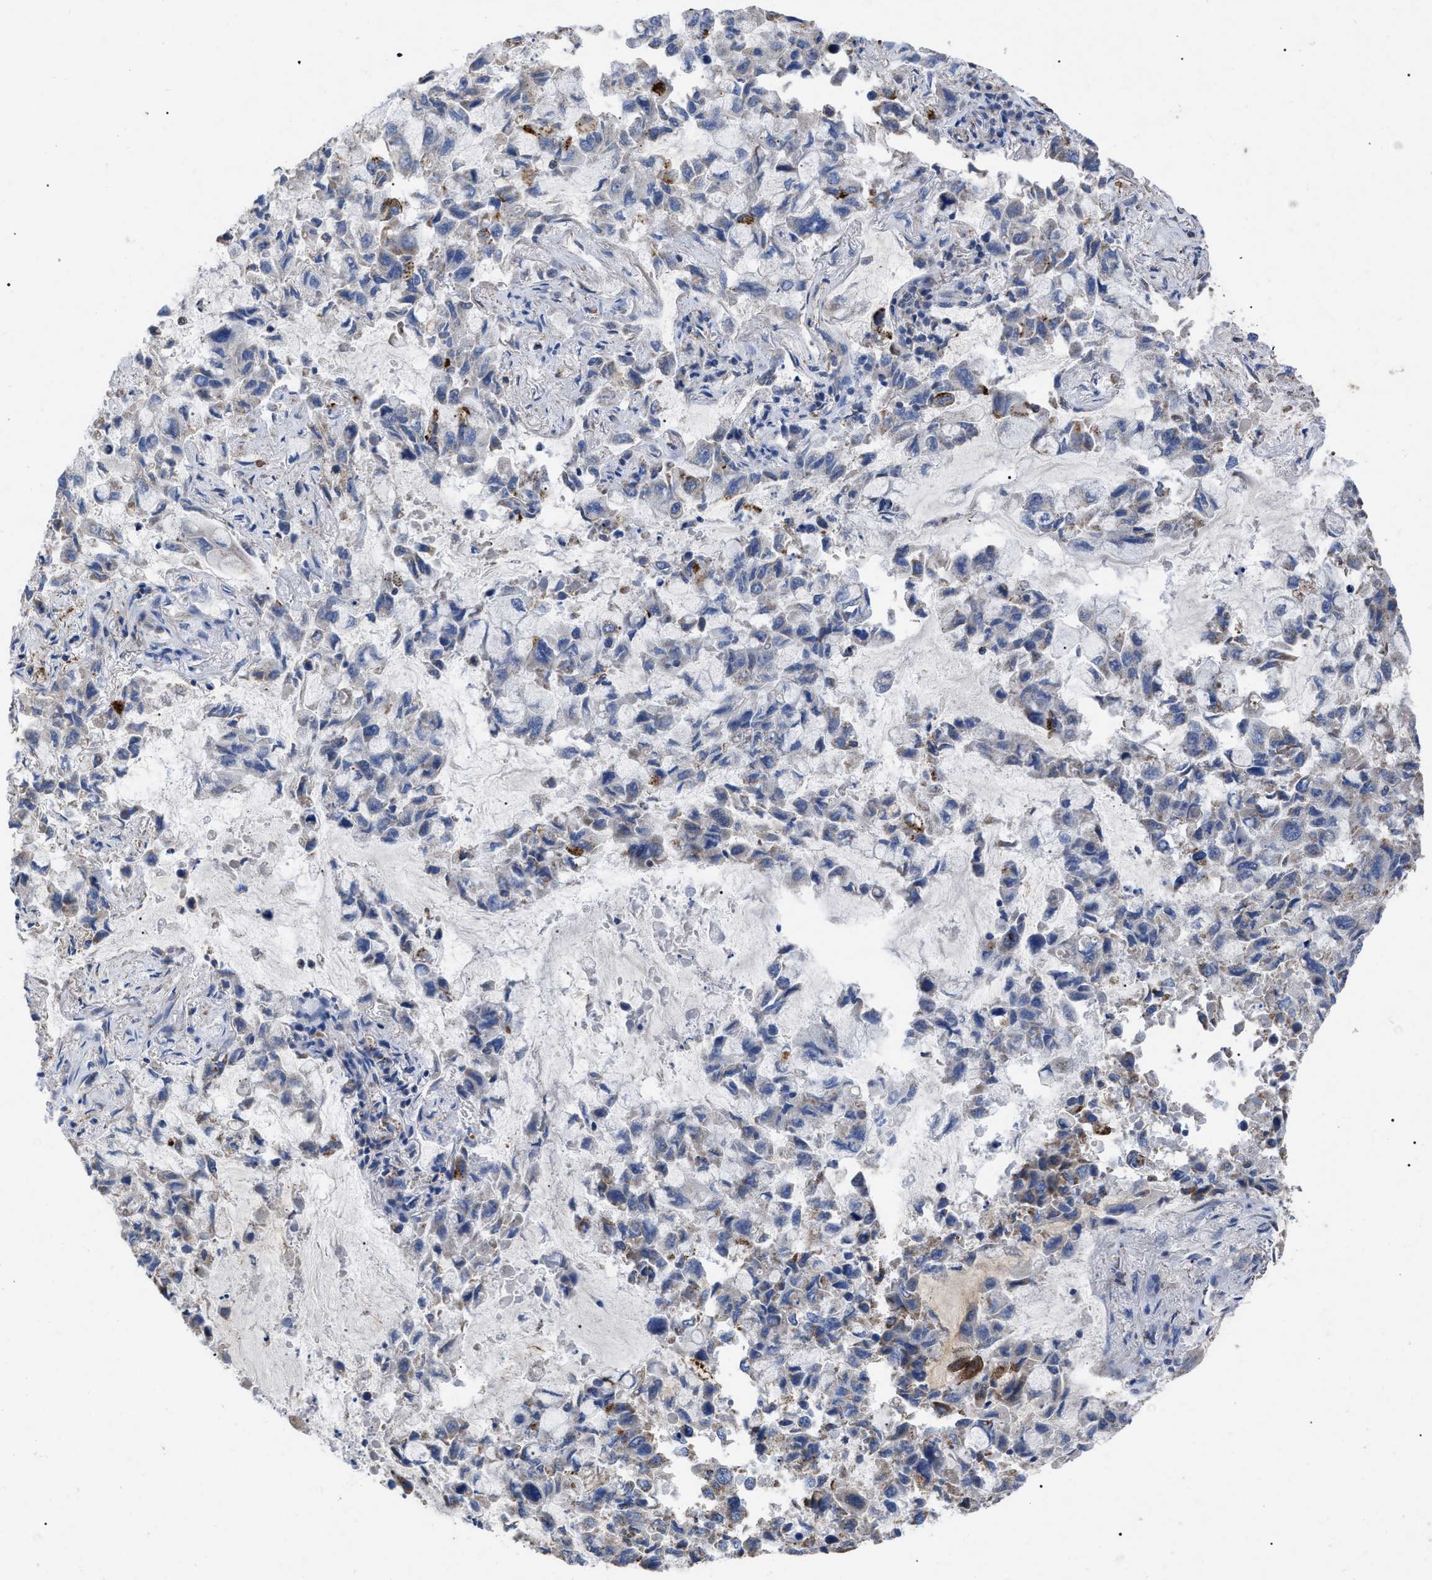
{"staining": {"intensity": "weak", "quantity": "<25%", "location": "cytoplasmic/membranous"}, "tissue": "lung cancer", "cell_type": "Tumor cells", "image_type": "cancer", "snomed": [{"axis": "morphology", "description": "Adenocarcinoma, NOS"}, {"axis": "topography", "description": "Lung"}], "caption": "An image of adenocarcinoma (lung) stained for a protein reveals no brown staining in tumor cells.", "gene": "FAM171A2", "patient": {"sex": "male", "age": 64}}